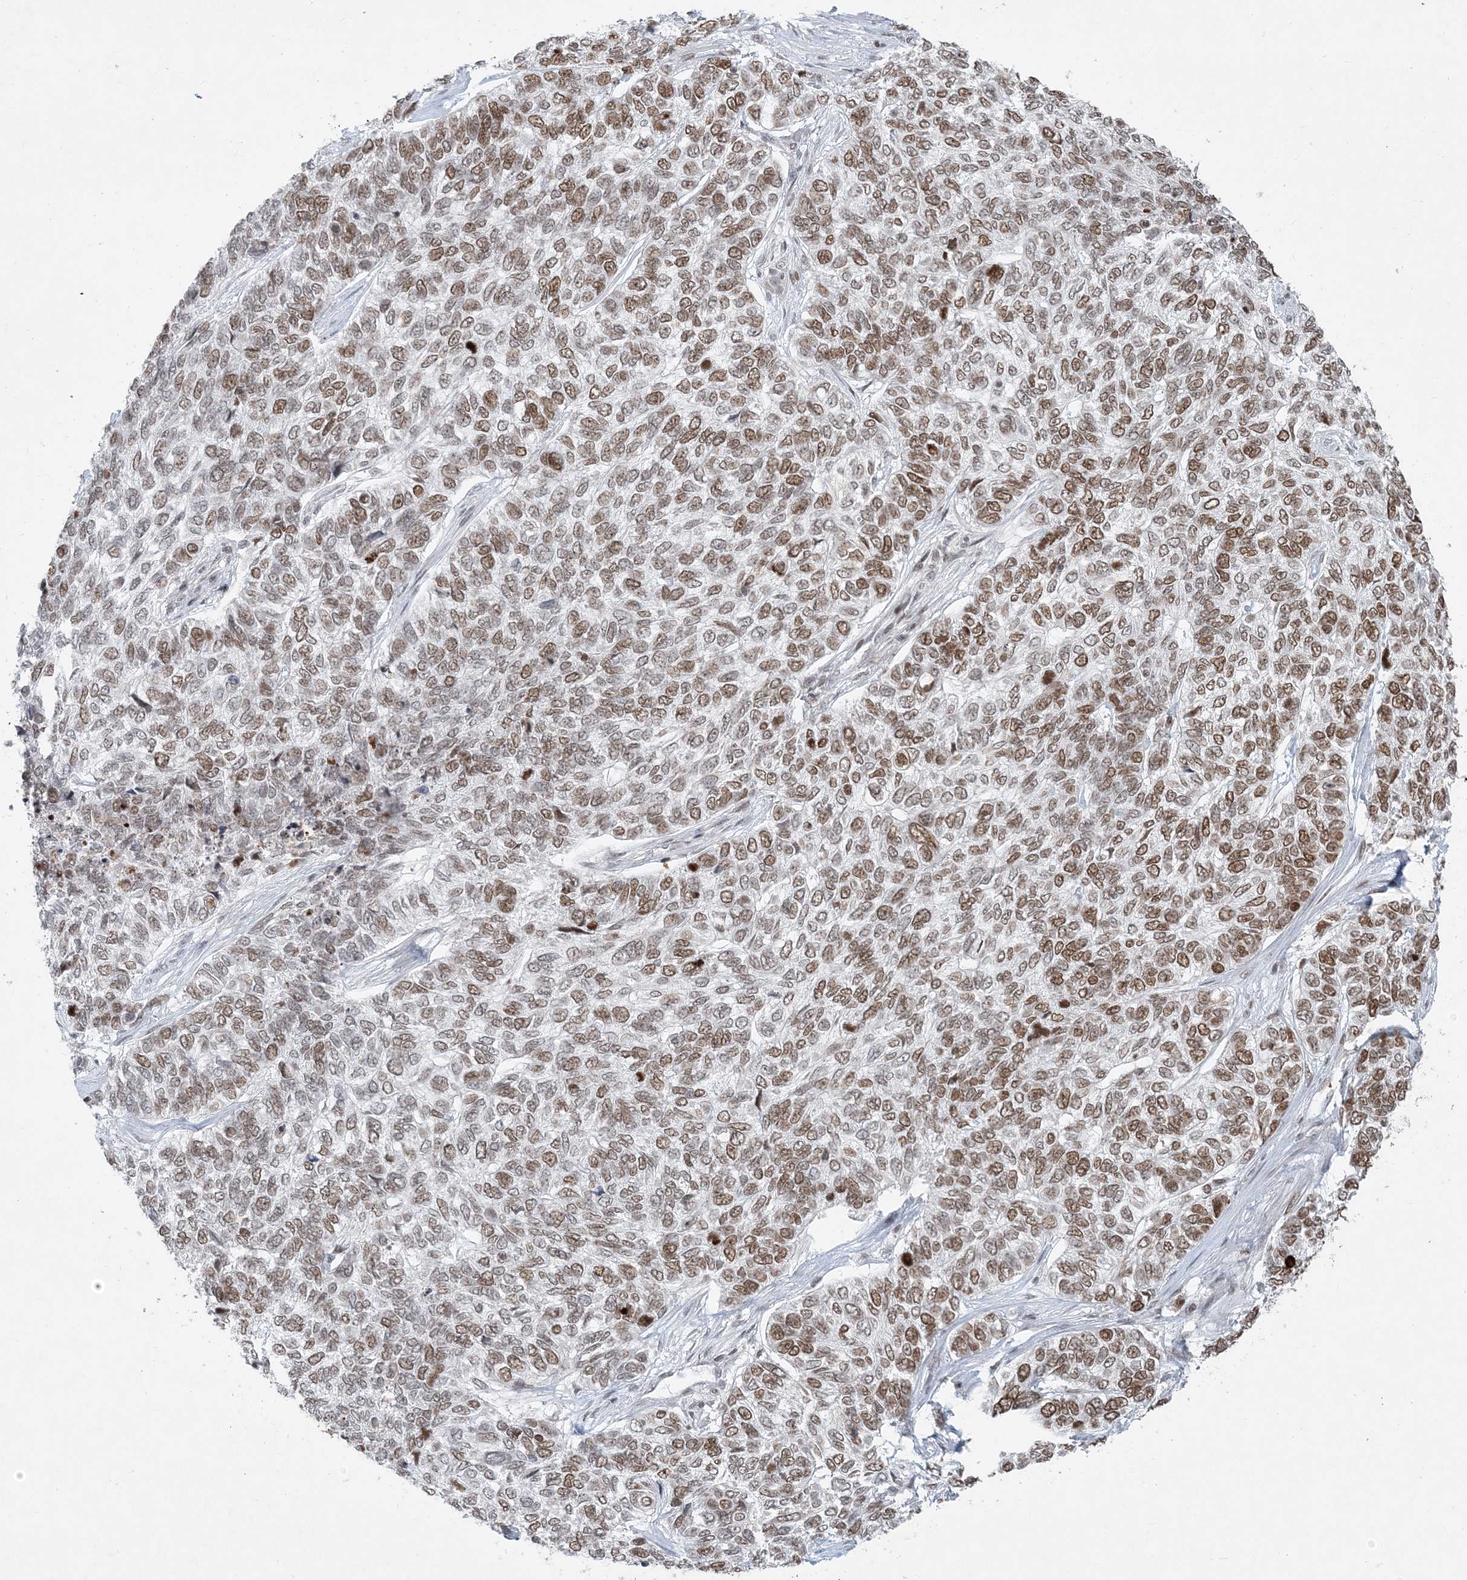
{"staining": {"intensity": "moderate", "quantity": "25%-75%", "location": "nuclear"}, "tissue": "skin cancer", "cell_type": "Tumor cells", "image_type": "cancer", "snomed": [{"axis": "morphology", "description": "Basal cell carcinoma"}, {"axis": "topography", "description": "Skin"}], "caption": "Immunohistochemistry (IHC) micrograph of neoplastic tissue: human skin basal cell carcinoma stained using immunohistochemistry (IHC) reveals medium levels of moderate protein expression localized specifically in the nuclear of tumor cells, appearing as a nuclear brown color.", "gene": "BAZ1B", "patient": {"sex": "female", "age": 65}}